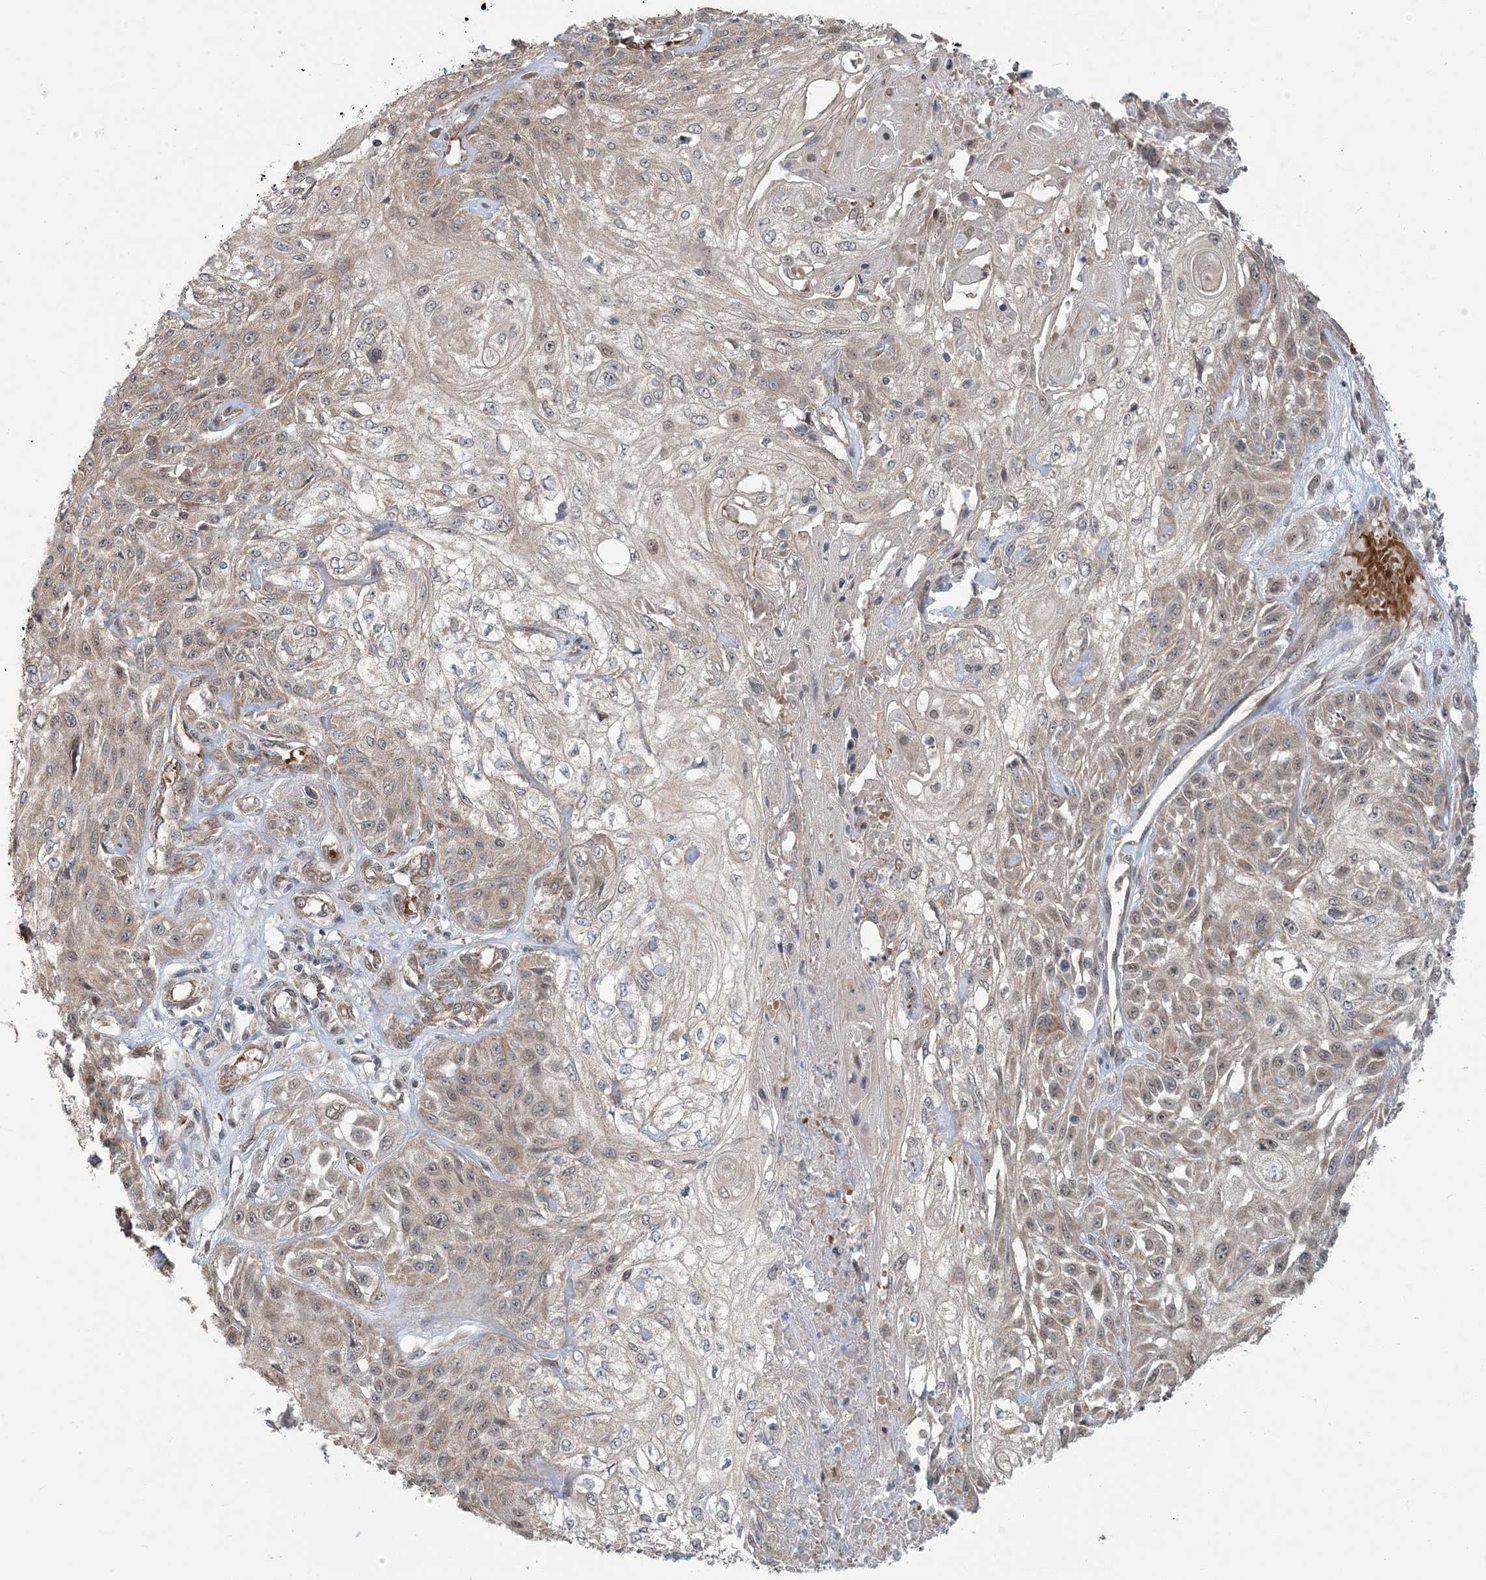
{"staining": {"intensity": "weak", "quantity": "<25%", "location": "cytoplasmic/membranous"}, "tissue": "skin cancer", "cell_type": "Tumor cells", "image_type": "cancer", "snomed": [{"axis": "morphology", "description": "Squamous cell carcinoma, NOS"}, {"axis": "morphology", "description": "Squamous cell carcinoma, metastatic, NOS"}, {"axis": "topography", "description": "Skin"}, {"axis": "topography", "description": "Lymph node"}], "caption": "This is an immunohistochemistry (IHC) micrograph of skin cancer. There is no positivity in tumor cells.", "gene": "ERI2", "patient": {"sex": "male", "age": 75}}